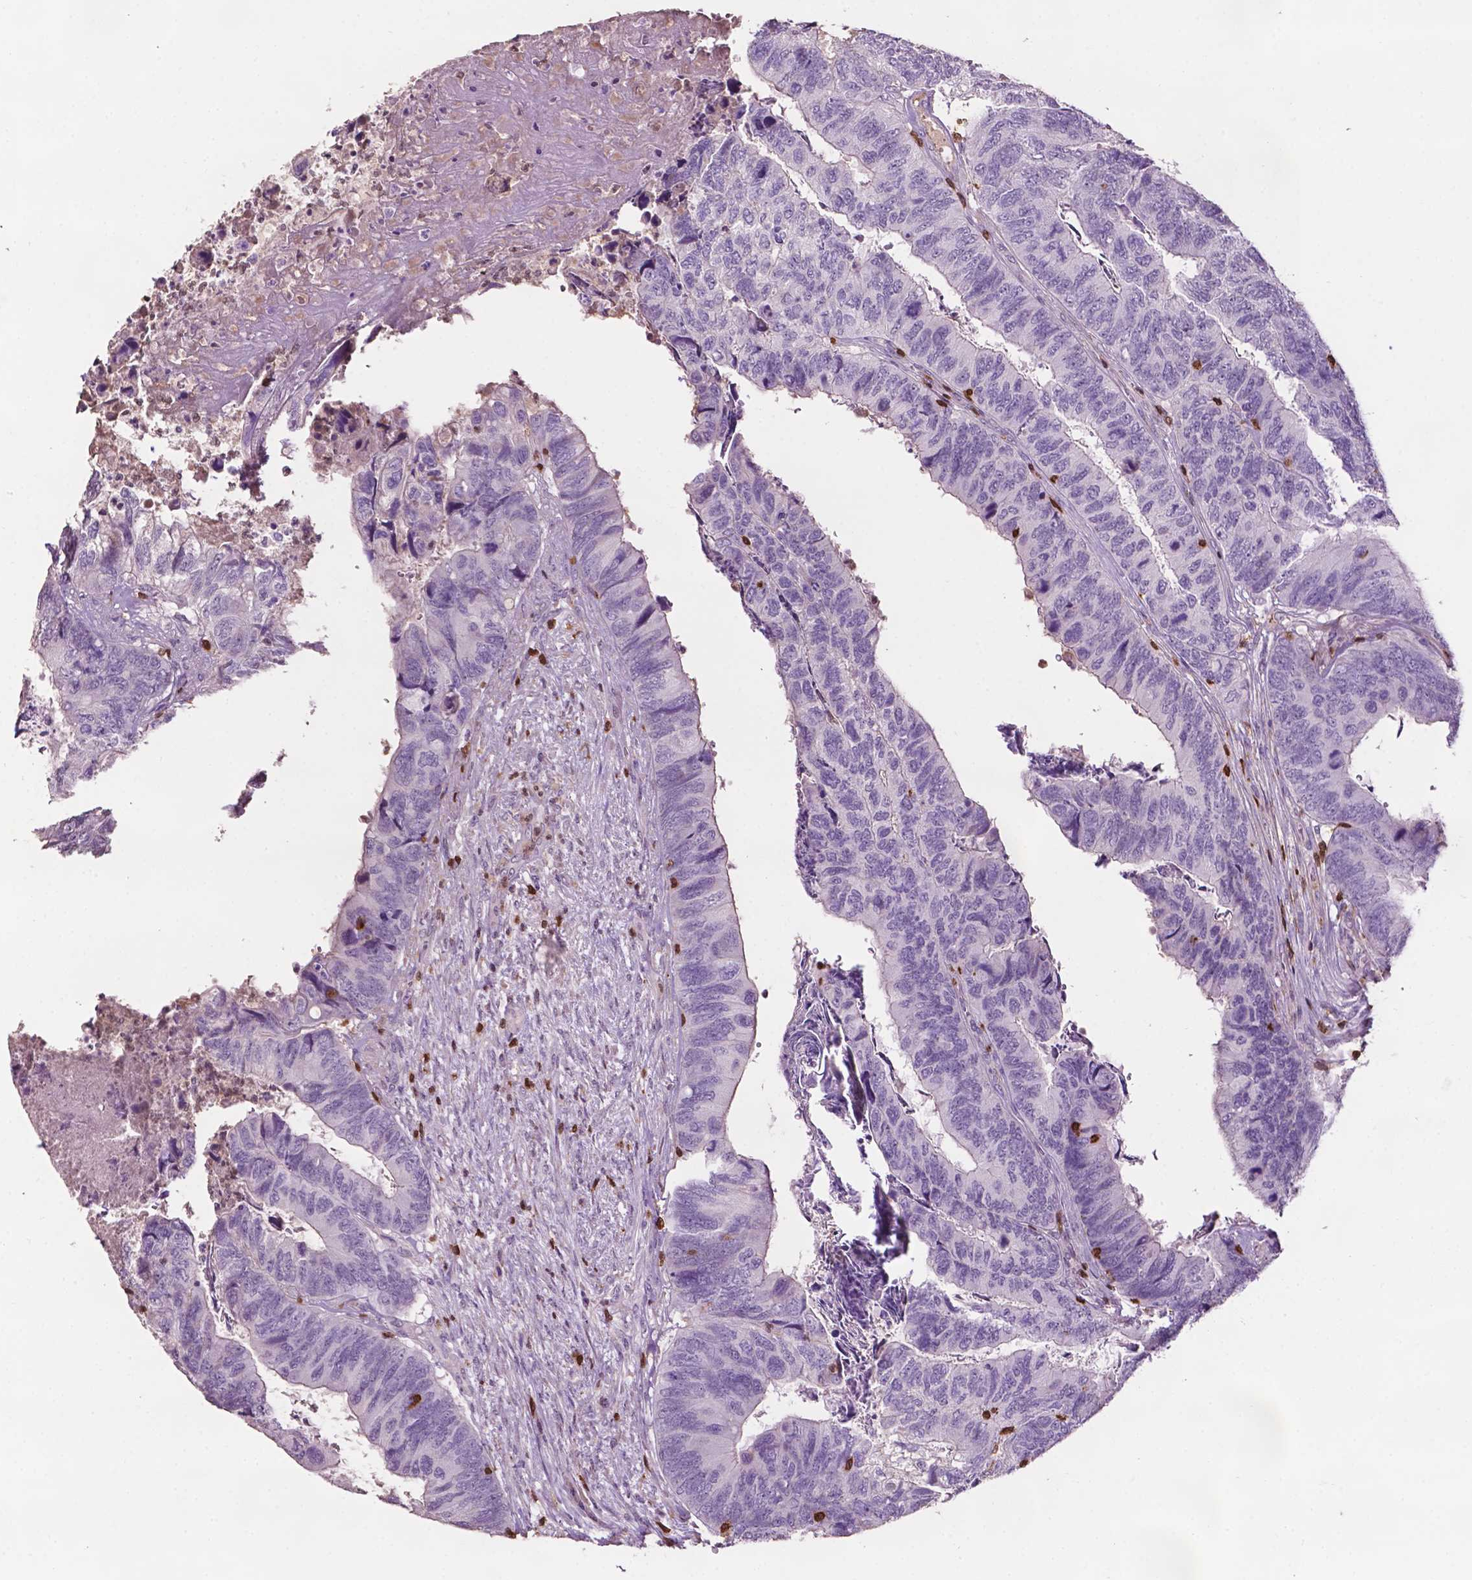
{"staining": {"intensity": "negative", "quantity": "none", "location": "none"}, "tissue": "colorectal cancer", "cell_type": "Tumor cells", "image_type": "cancer", "snomed": [{"axis": "morphology", "description": "Adenocarcinoma, NOS"}, {"axis": "topography", "description": "Colon"}], "caption": "A high-resolution image shows immunohistochemistry staining of colorectal cancer, which exhibits no significant expression in tumor cells. (Brightfield microscopy of DAB (3,3'-diaminobenzidine) immunohistochemistry at high magnification).", "gene": "TBC1D10C", "patient": {"sex": "female", "age": 67}}